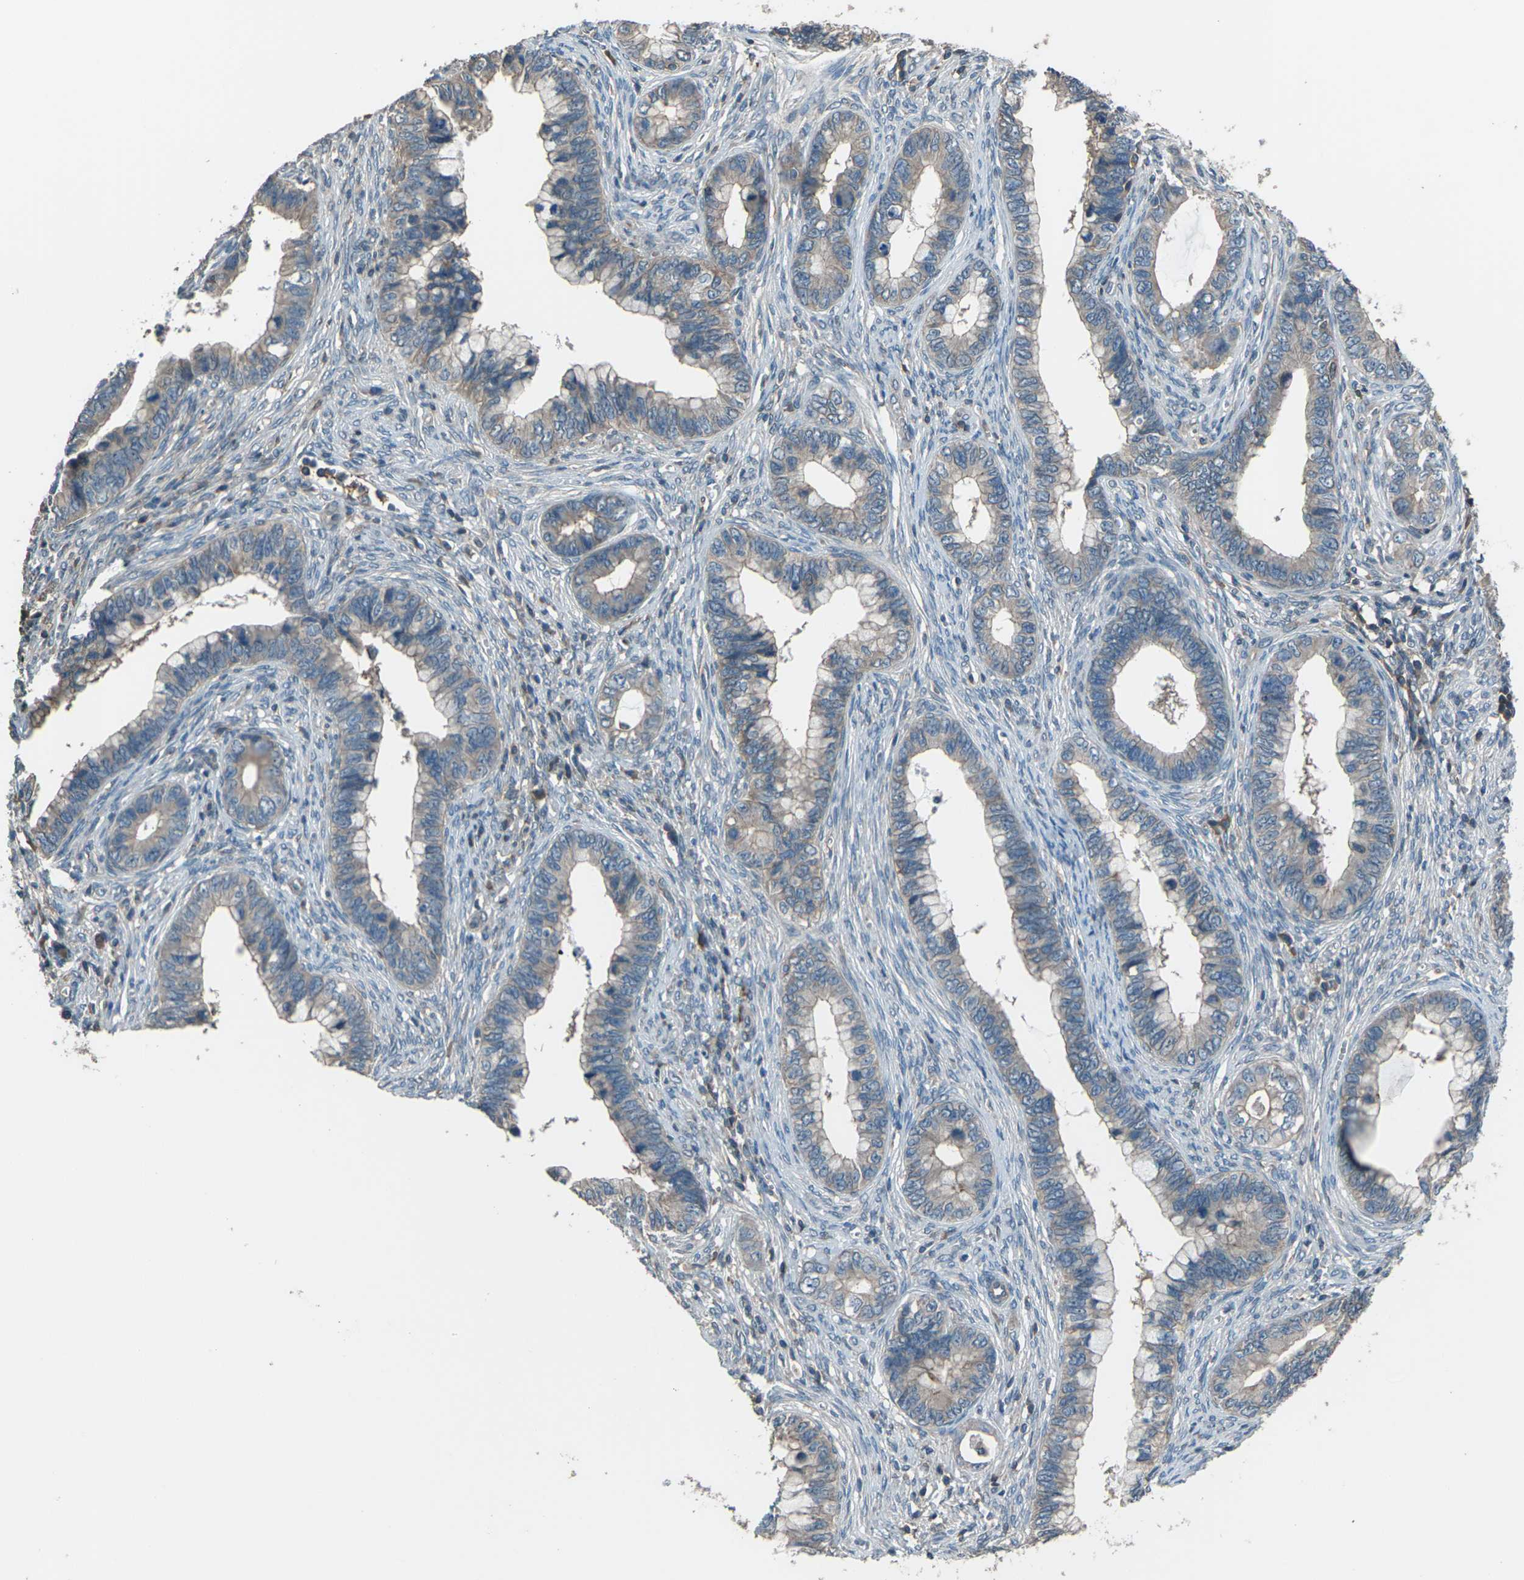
{"staining": {"intensity": "weak", "quantity": ">75%", "location": "cytoplasmic/membranous"}, "tissue": "cervical cancer", "cell_type": "Tumor cells", "image_type": "cancer", "snomed": [{"axis": "morphology", "description": "Adenocarcinoma, NOS"}, {"axis": "topography", "description": "Cervix"}], "caption": "Approximately >75% of tumor cells in cervical cancer (adenocarcinoma) show weak cytoplasmic/membranous protein expression as visualized by brown immunohistochemical staining.", "gene": "CMTM4", "patient": {"sex": "female", "age": 44}}